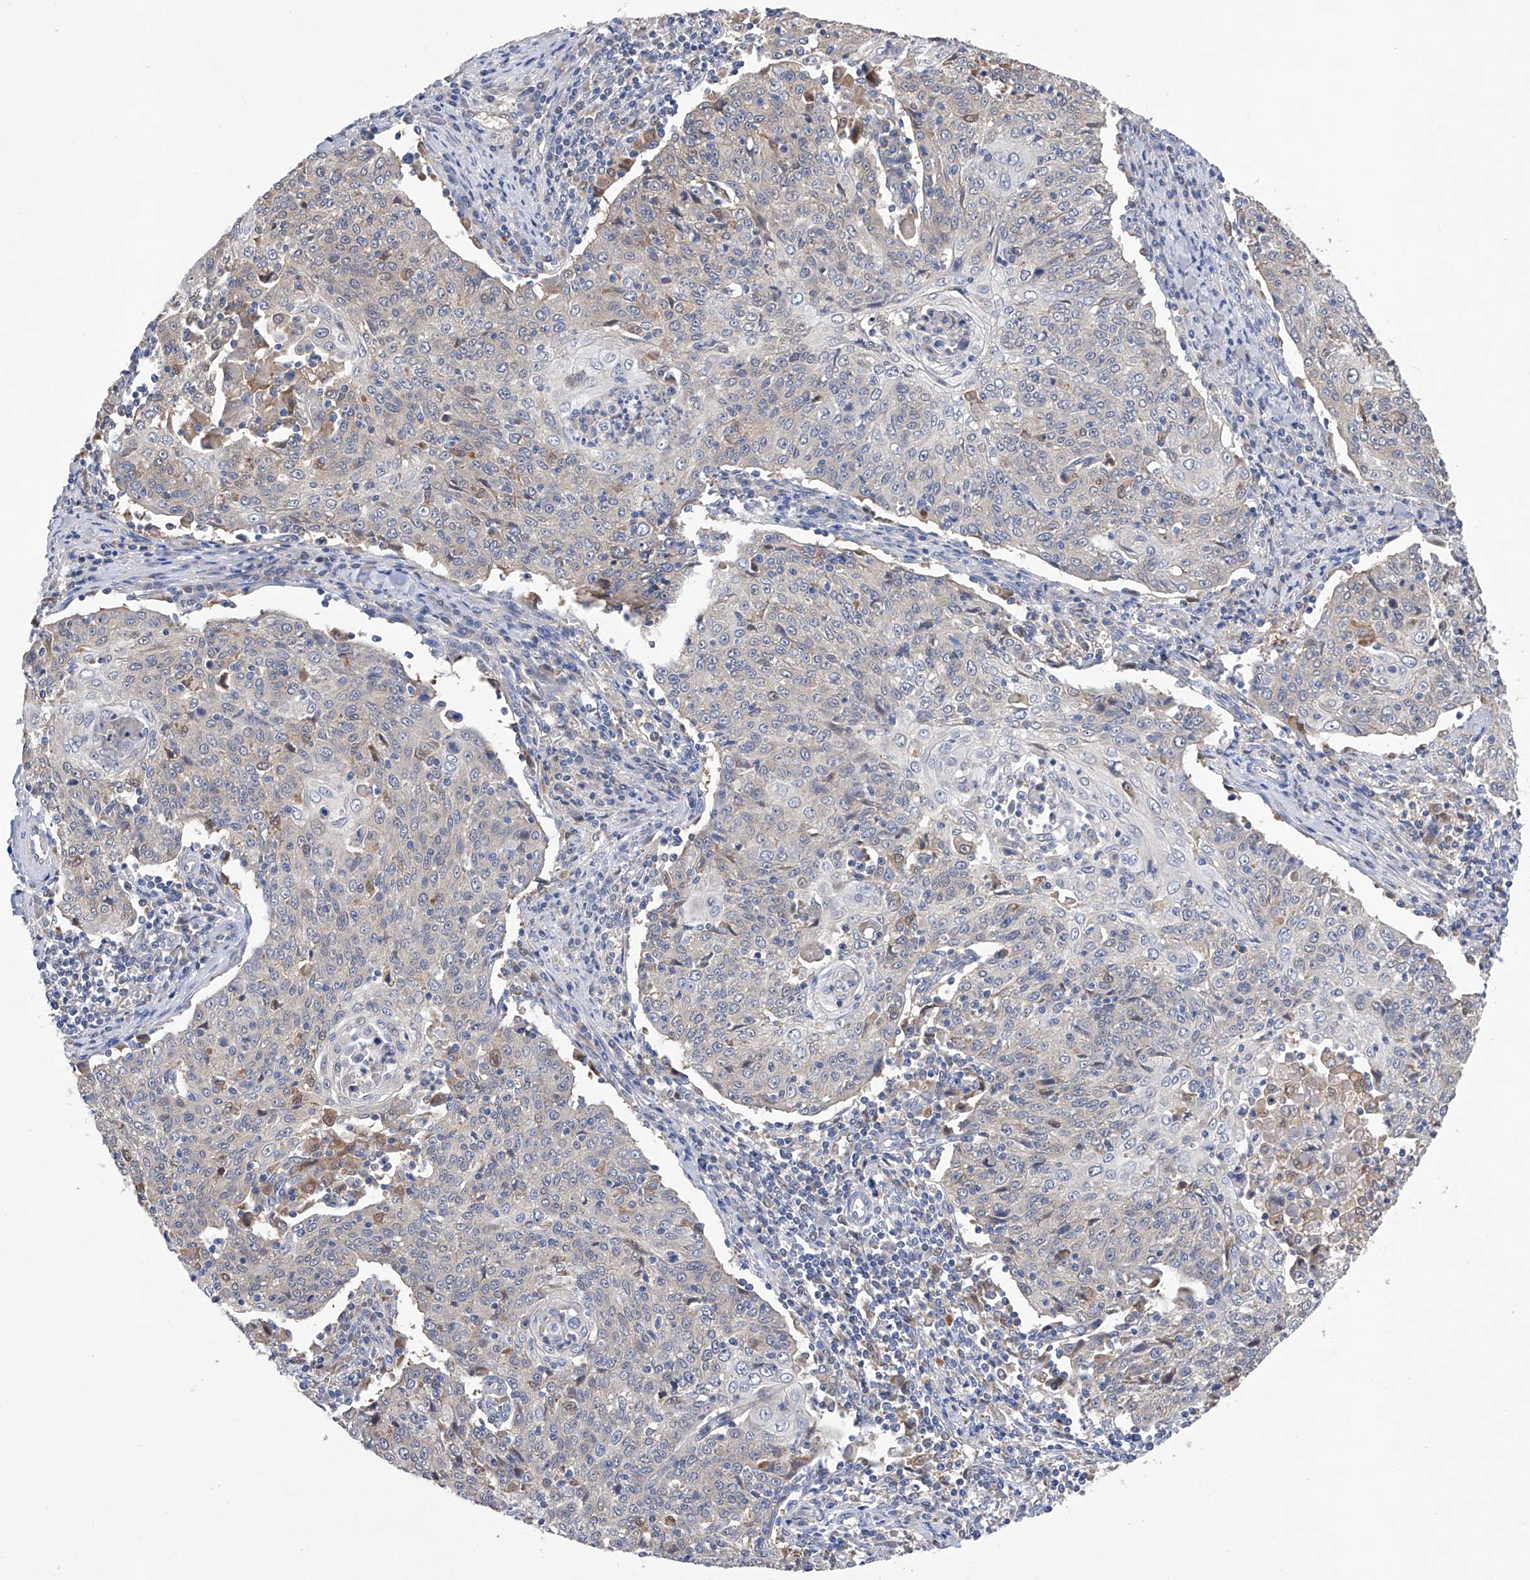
{"staining": {"intensity": "weak", "quantity": "<25%", "location": "cytoplasmic/membranous"}, "tissue": "cervical cancer", "cell_type": "Tumor cells", "image_type": "cancer", "snomed": [{"axis": "morphology", "description": "Squamous cell carcinoma, NOS"}, {"axis": "topography", "description": "Cervix"}], "caption": "Tumor cells show no significant staining in squamous cell carcinoma (cervical).", "gene": "SPATA20", "patient": {"sex": "female", "age": 48}}